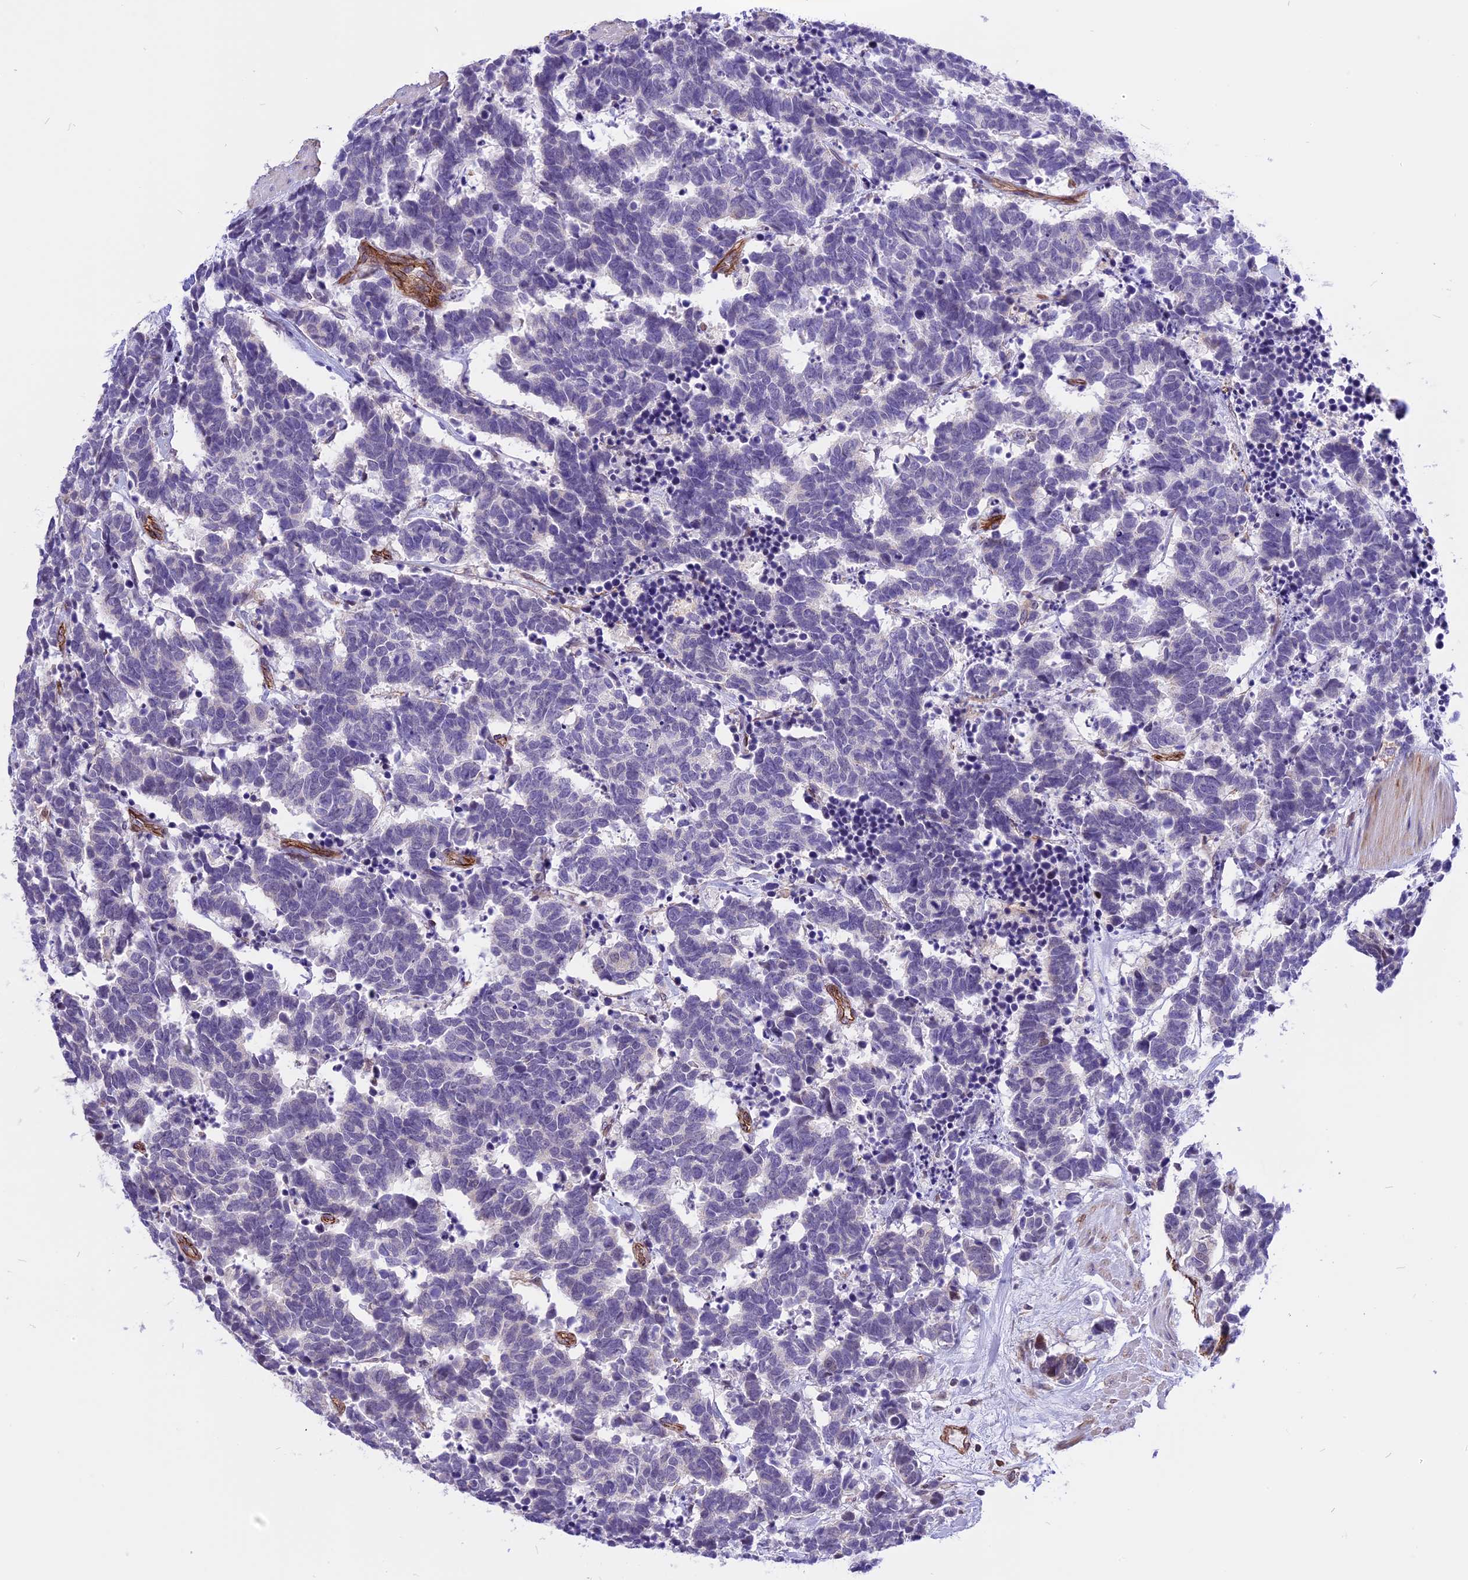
{"staining": {"intensity": "negative", "quantity": "none", "location": "none"}, "tissue": "carcinoid", "cell_type": "Tumor cells", "image_type": "cancer", "snomed": [{"axis": "morphology", "description": "Carcinoma, NOS"}, {"axis": "morphology", "description": "Carcinoid, malignant, NOS"}, {"axis": "topography", "description": "Urinary bladder"}], "caption": "There is no significant expression in tumor cells of carcinoid.", "gene": "R3HDM4", "patient": {"sex": "male", "age": 57}}